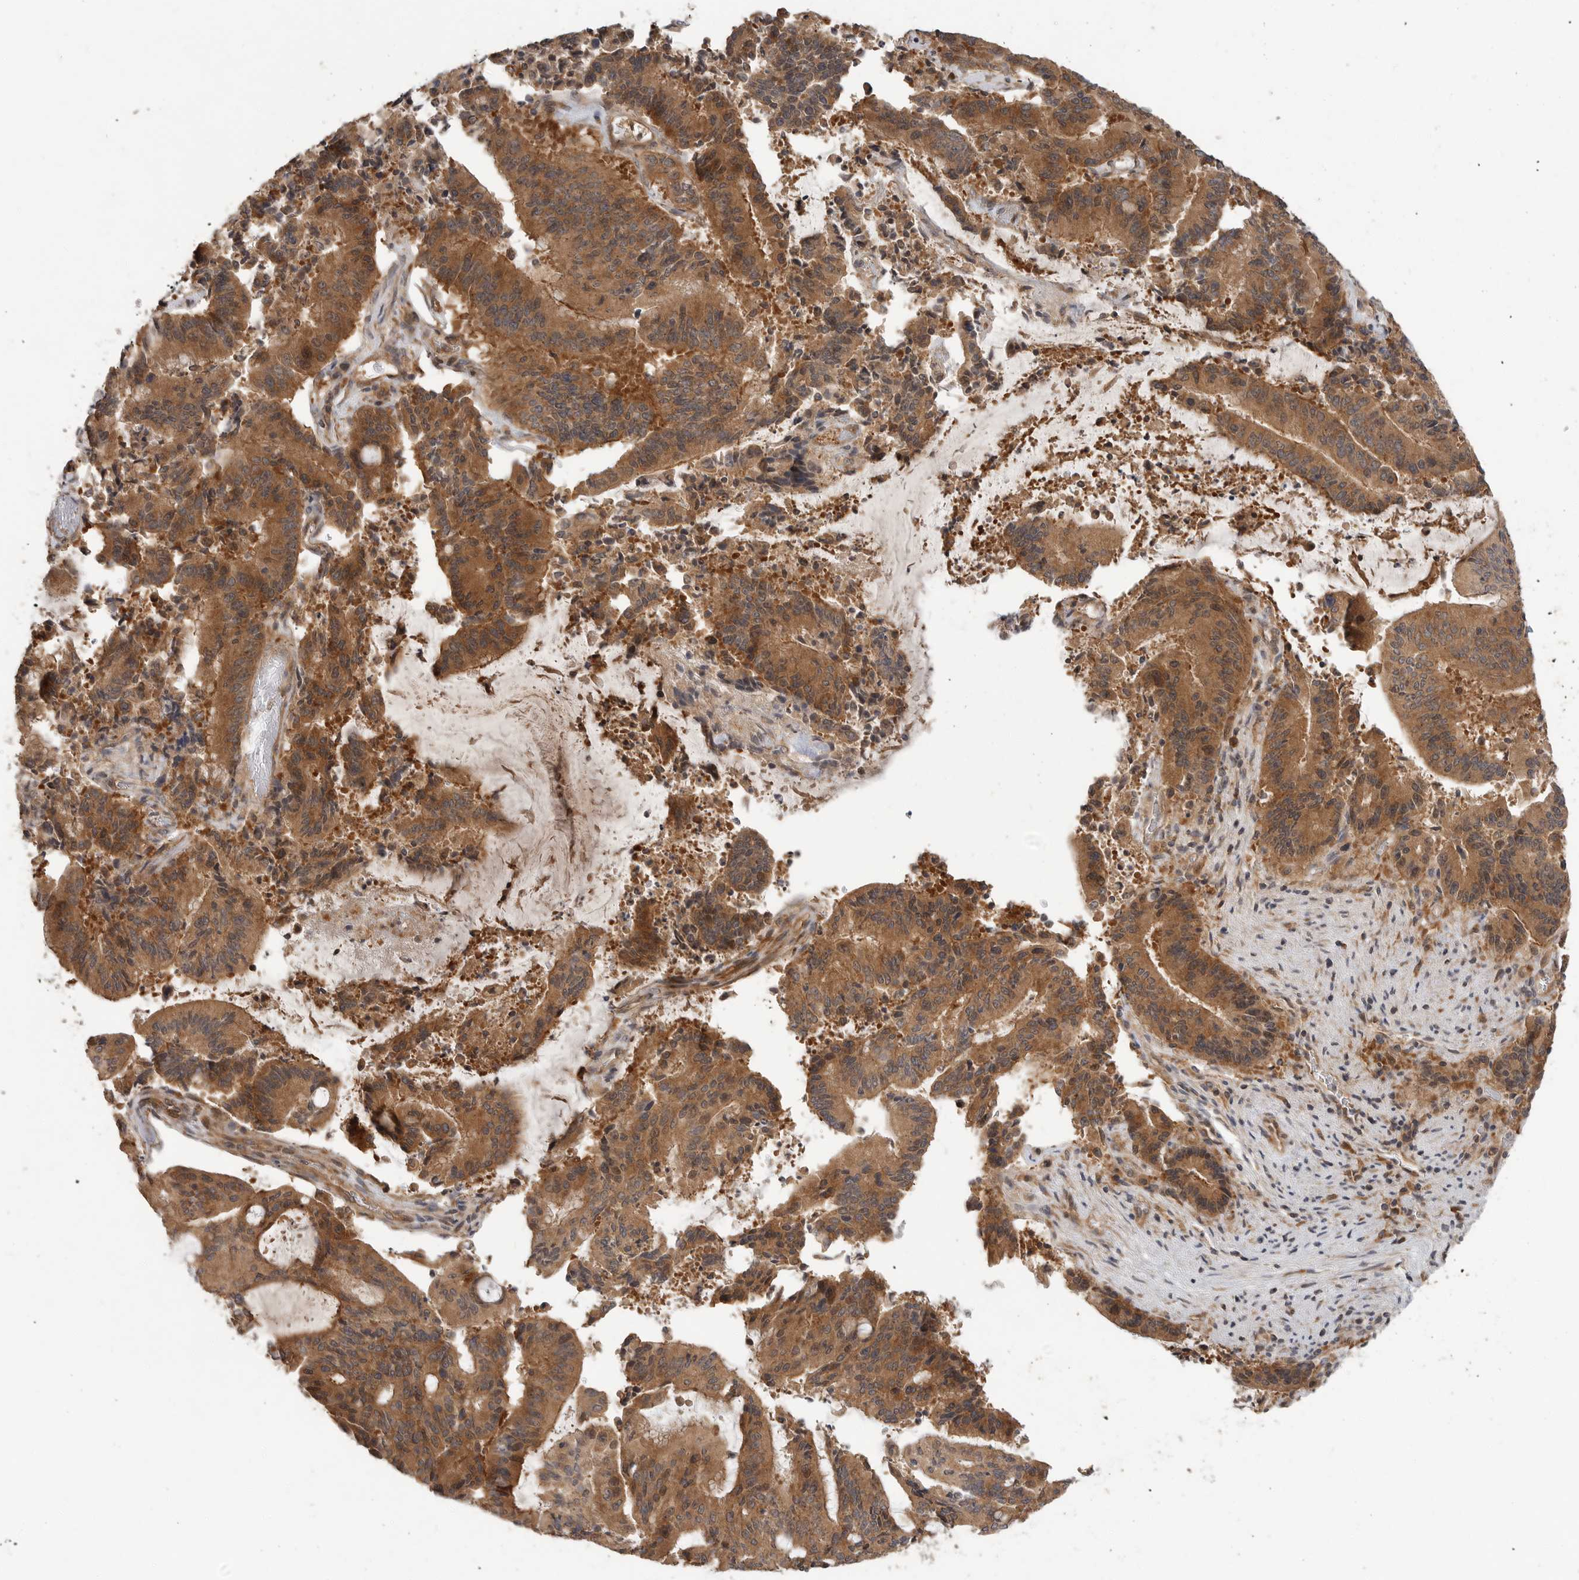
{"staining": {"intensity": "moderate", "quantity": ">75%", "location": "cytoplasmic/membranous"}, "tissue": "liver cancer", "cell_type": "Tumor cells", "image_type": "cancer", "snomed": [{"axis": "morphology", "description": "Normal tissue, NOS"}, {"axis": "morphology", "description": "Cholangiocarcinoma"}, {"axis": "topography", "description": "Liver"}, {"axis": "topography", "description": "Peripheral nerve tissue"}], "caption": "Immunohistochemistry (IHC) (DAB (3,3'-diaminobenzidine)) staining of human liver cancer (cholangiocarcinoma) shows moderate cytoplasmic/membranous protein positivity in approximately >75% of tumor cells. The staining was performed using DAB, with brown indicating positive protein expression. Nuclei are stained blue with hematoxylin.", "gene": "OSBPL9", "patient": {"sex": "female", "age": 73}}